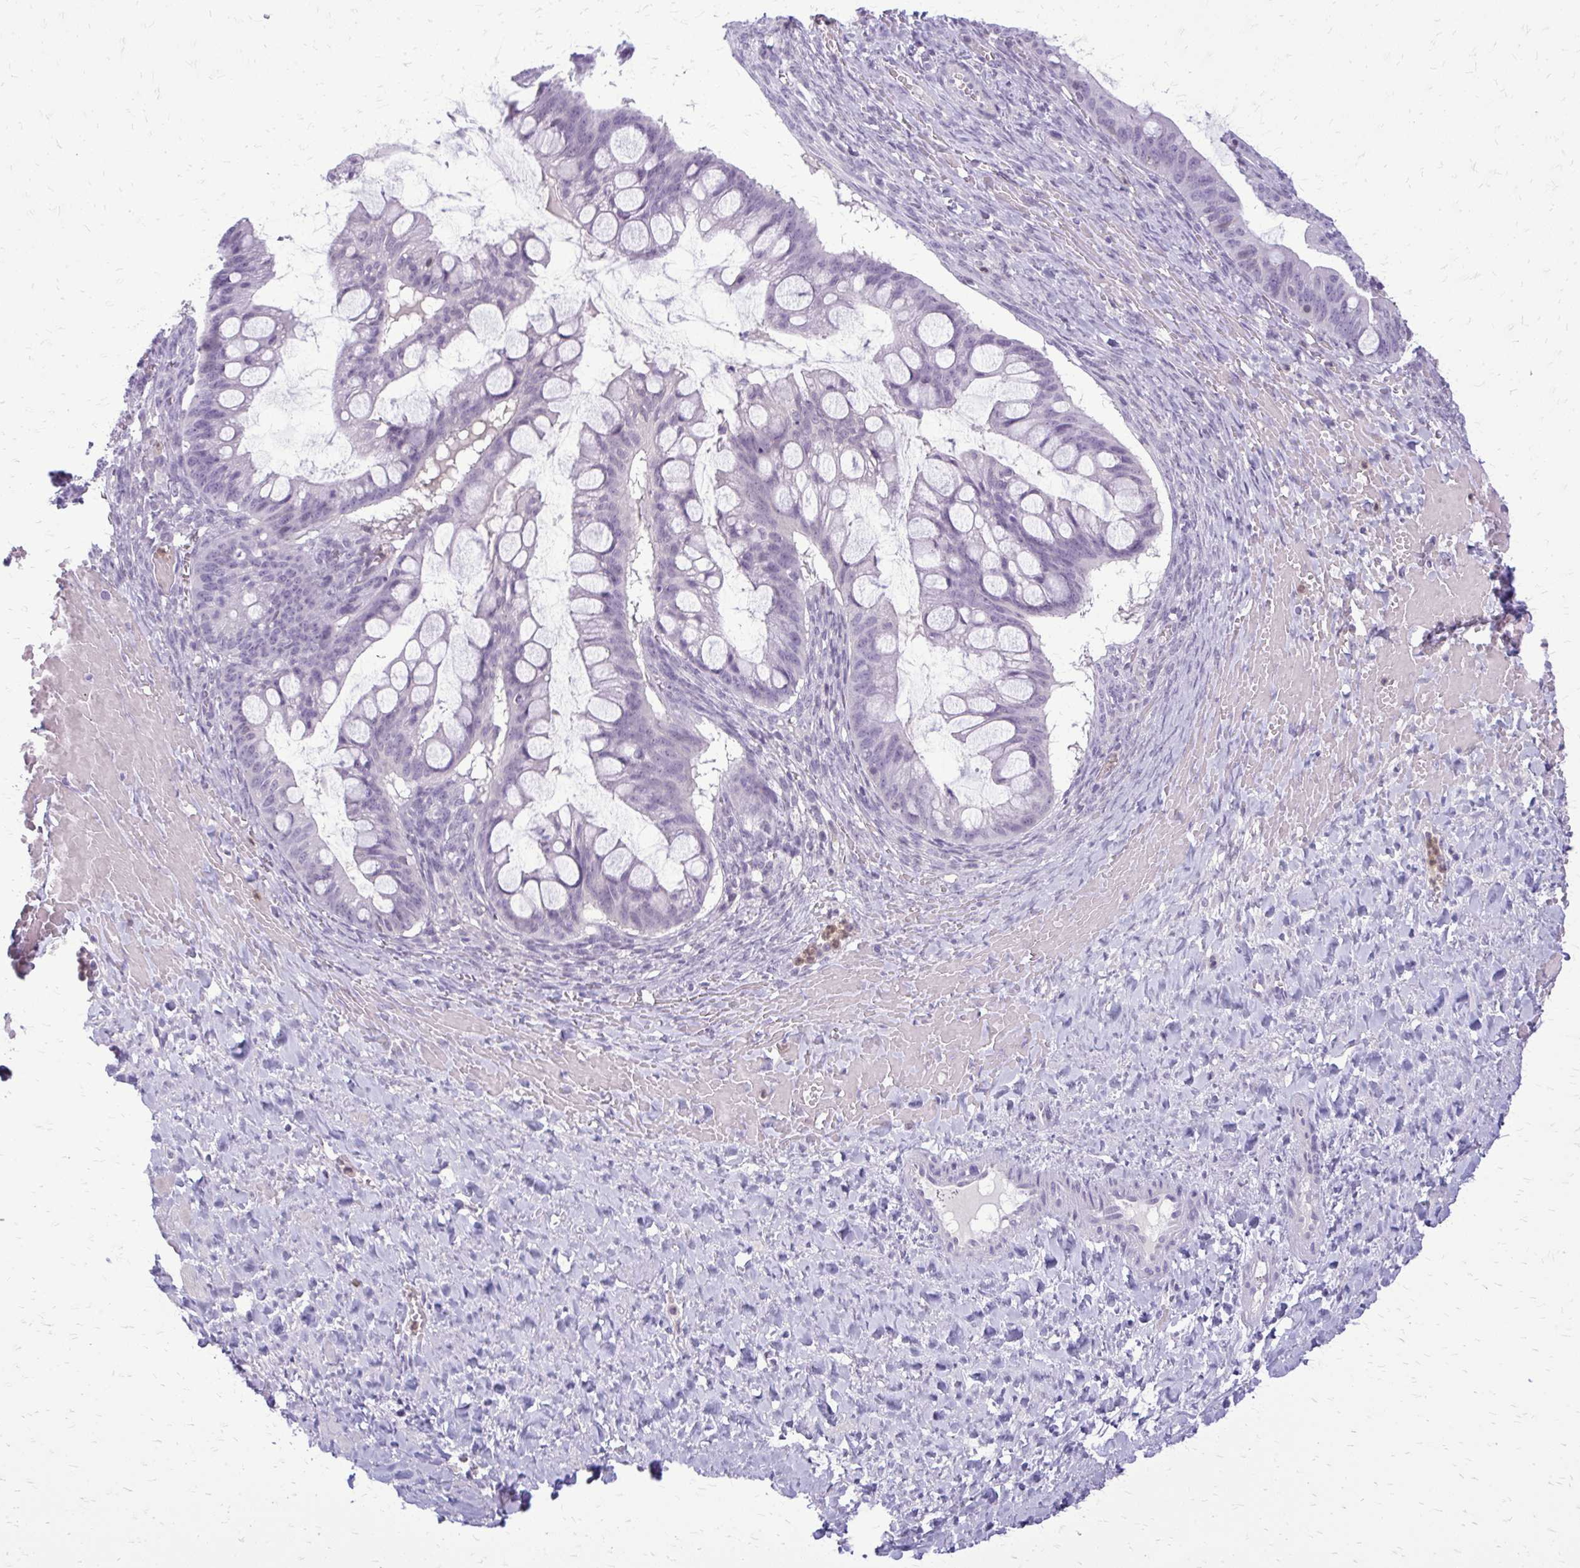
{"staining": {"intensity": "negative", "quantity": "none", "location": "none"}, "tissue": "ovarian cancer", "cell_type": "Tumor cells", "image_type": "cancer", "snomed": [{"axis": "morphology", "description": "Cystadenocarcinoma, mucinous, NOS"}, {"axis": "topography", "description": "Ovary"}], "caption": "High power microscopy histopathology image of an immunohistochemistry micrograph of mucinous cystadenocarcinoma (ovarian), revealing no significant expression in tumor cells.", "gene": "GLRX", "patient": {"sex": "female", "age": 73}}